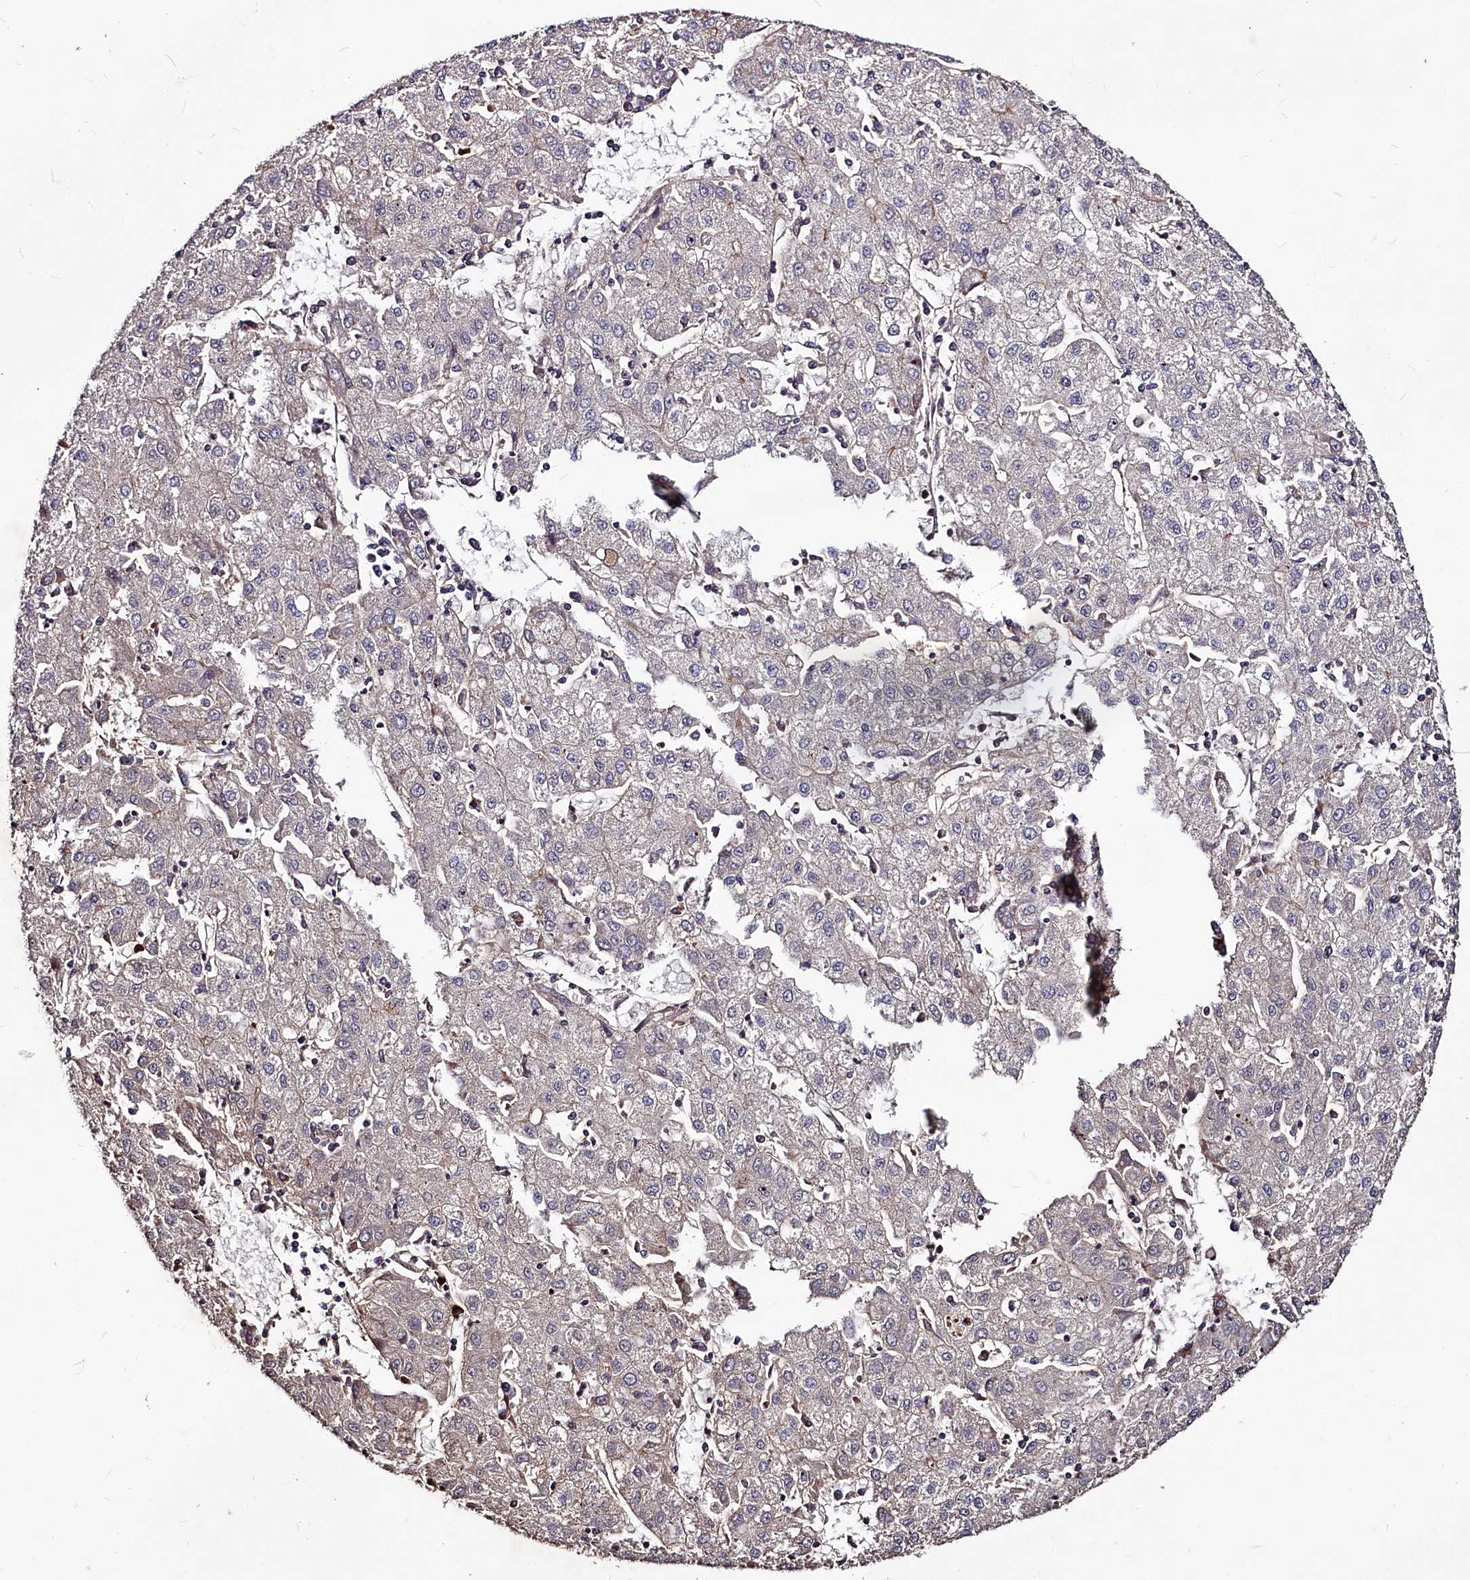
{"staining": {"intensity": "weak", "quantity": "<25%", "location": "cytoplasmic/membranous"}, "tissue": "liver cancer", "cell_type": "Tumor cells", "image_type": "cancer", "snomed": [{"axis": "morphology", "description": "Carcinoma, Hepatocellular, NOS"}, {"axis": "topography", "description": "Liver"}], "caption": "This is a image of immunohistochemistry staining of liver hepatocellular carcinoma, which shows no expression in tumor cells.", "gene": "ATG101", "patient": {"sex": "male", "age": 72}}